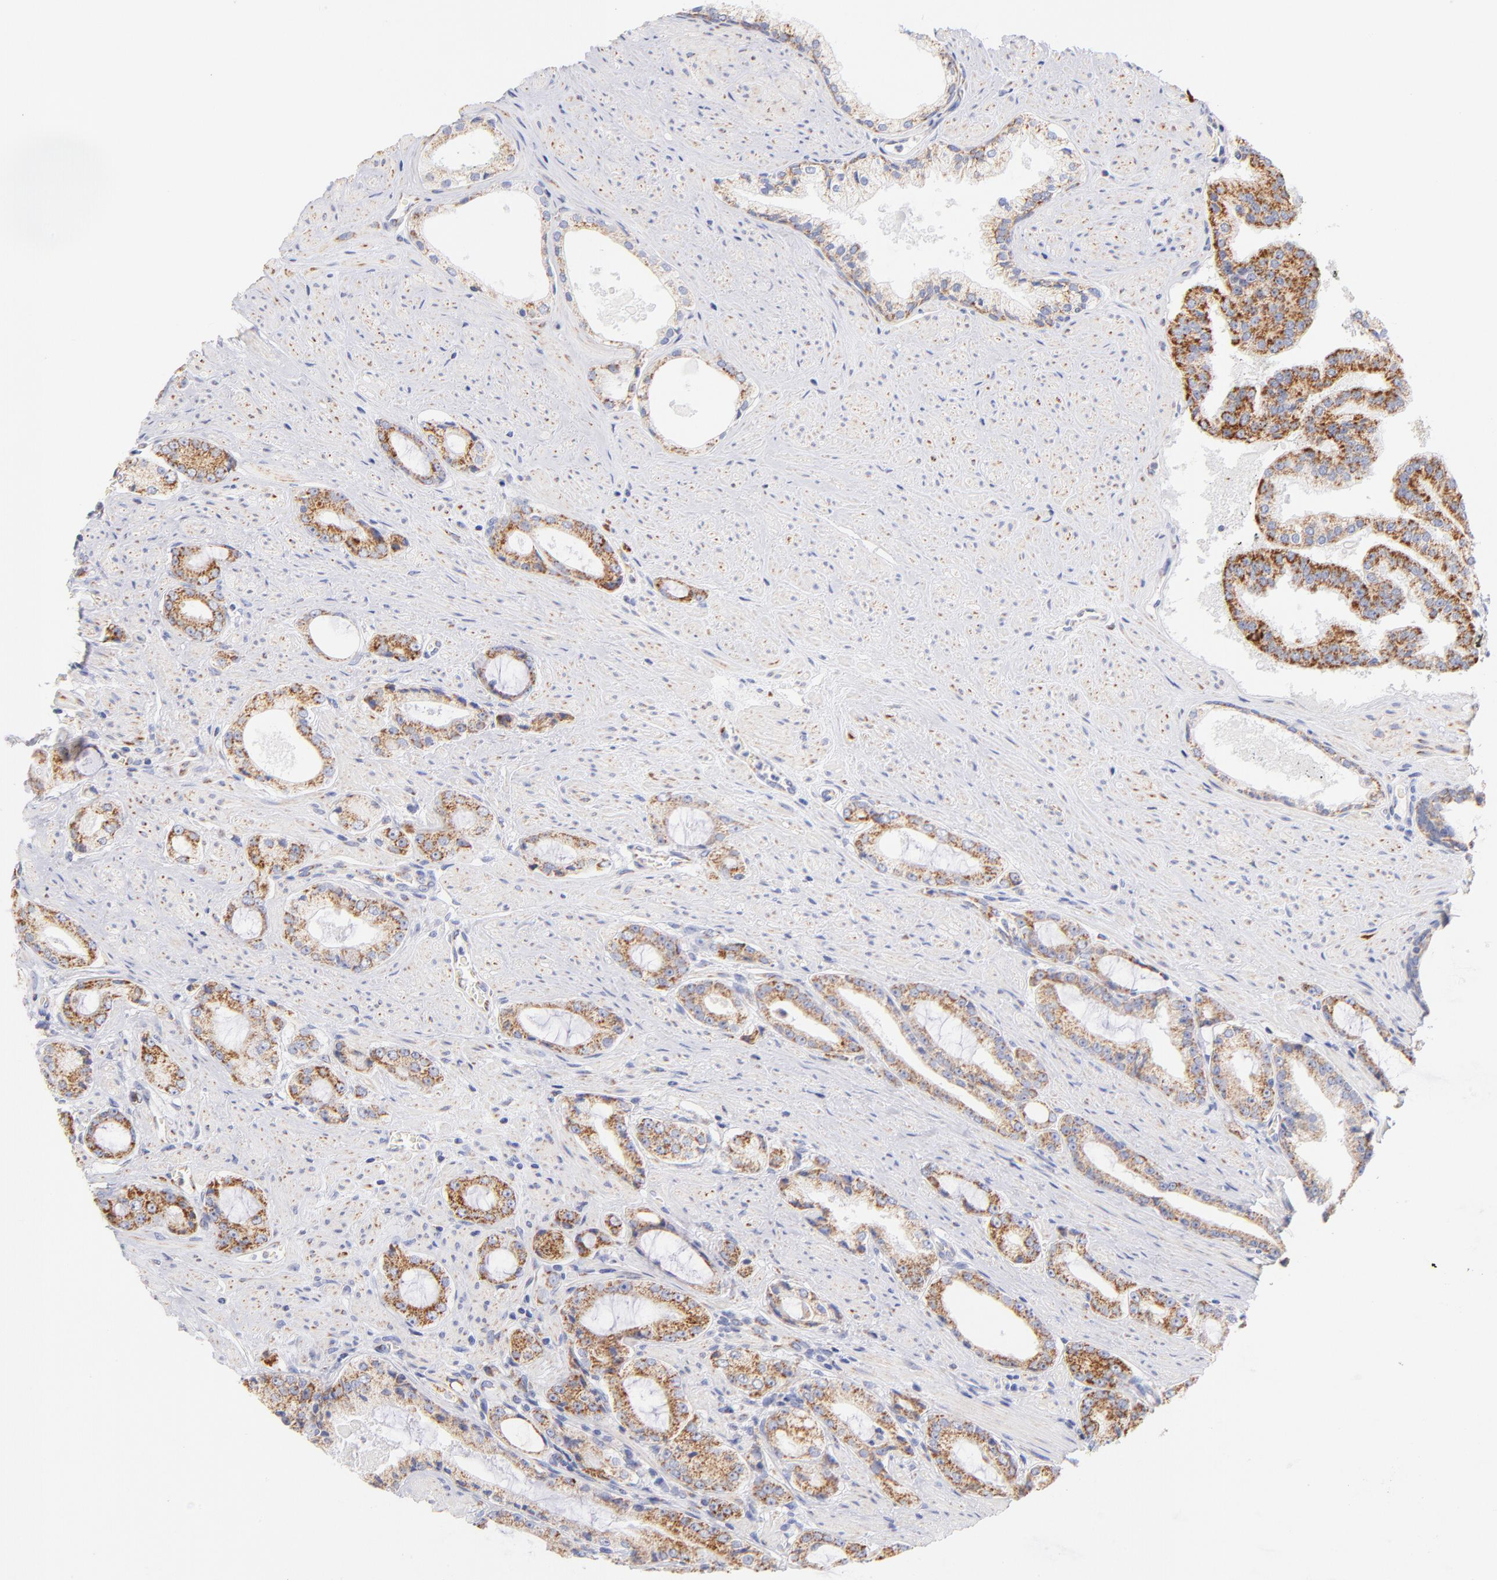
{"staining": {"intensity": "moderate", "quantity": ">75%", "location": "cytoplasmic/membranous"}, "tissue": "prostate cancer", "cell_type": "Tumor cells", "image_type": "cancer", "snomed": [{"axis": "morphology", "description": "Adenocarcinoma, Medium grade"}, {"axis": "topography", "description": "Prostate"}], "caption": "Approximately >75% of tumor cells in human prostate adenocarcinoma (medium-grade) reveal moderate cytoplasmic/membranous protein staining as visualized by brown immunohistochemical staining.", "gene": "AIFM1", "patient": {"sex": "male", "age": 60}}